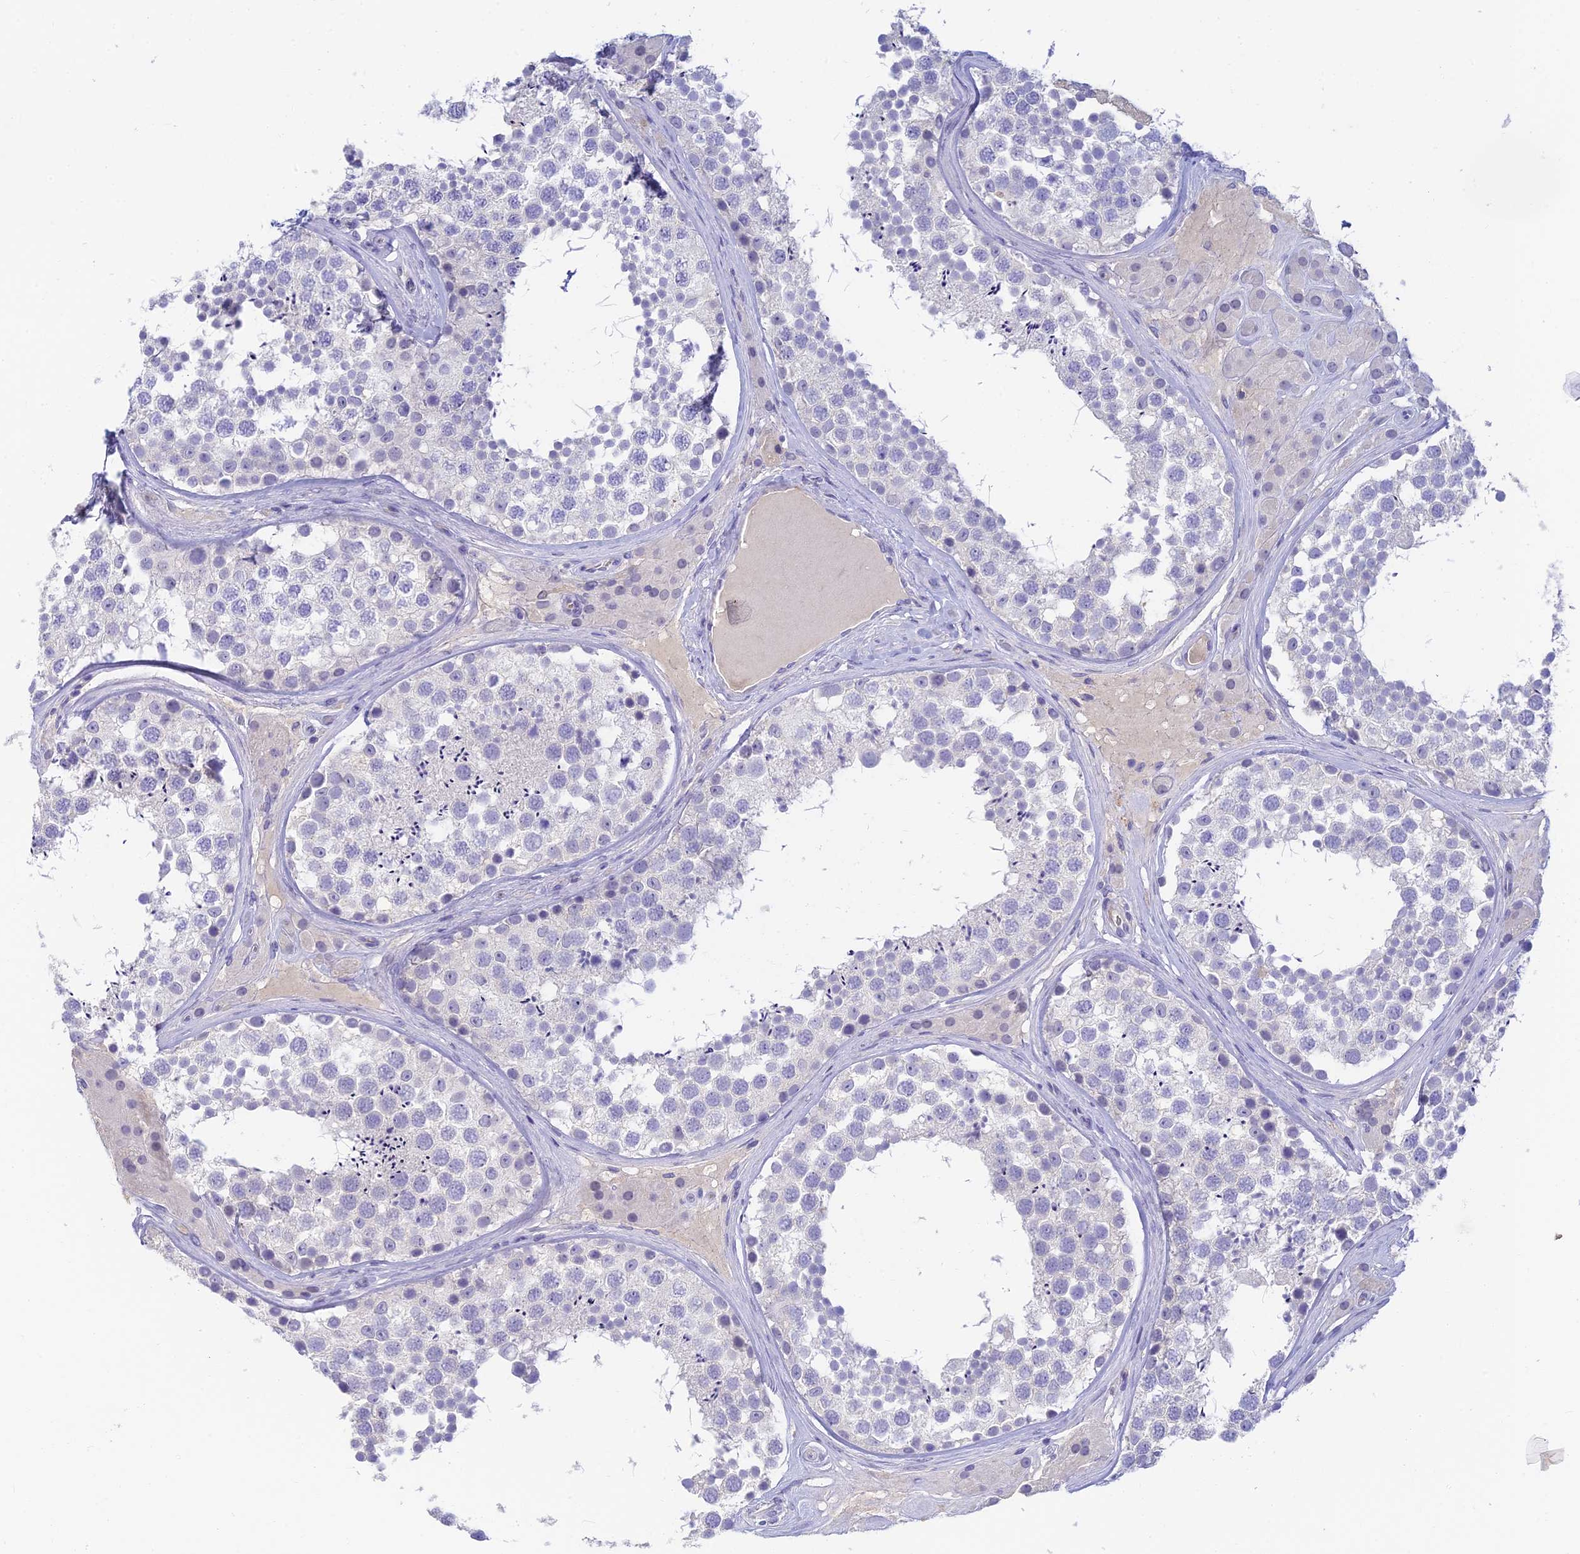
{"staining": {"intensity": "negative", "quantity": "none", "location": "none"}, "tissue": "testis", "cell_type": "Cells in seminiferous ducts", "image_type": "normal", "snomed": [{"axis": "morphology", "description": "Normal tissue, NOS"}, {"axis": "topography", "description": "Testis"}], "caption": "IHC of benign testis exhibits no positivity in cells in seminiferous ducts. (DAB (3,3'-diaminobenzidine) immunohistochemistry (IHC) visualized using brightfield microscopy, high magnification).", "gene": "INTS13", "patient": {"sex": "male", "age": 46}}